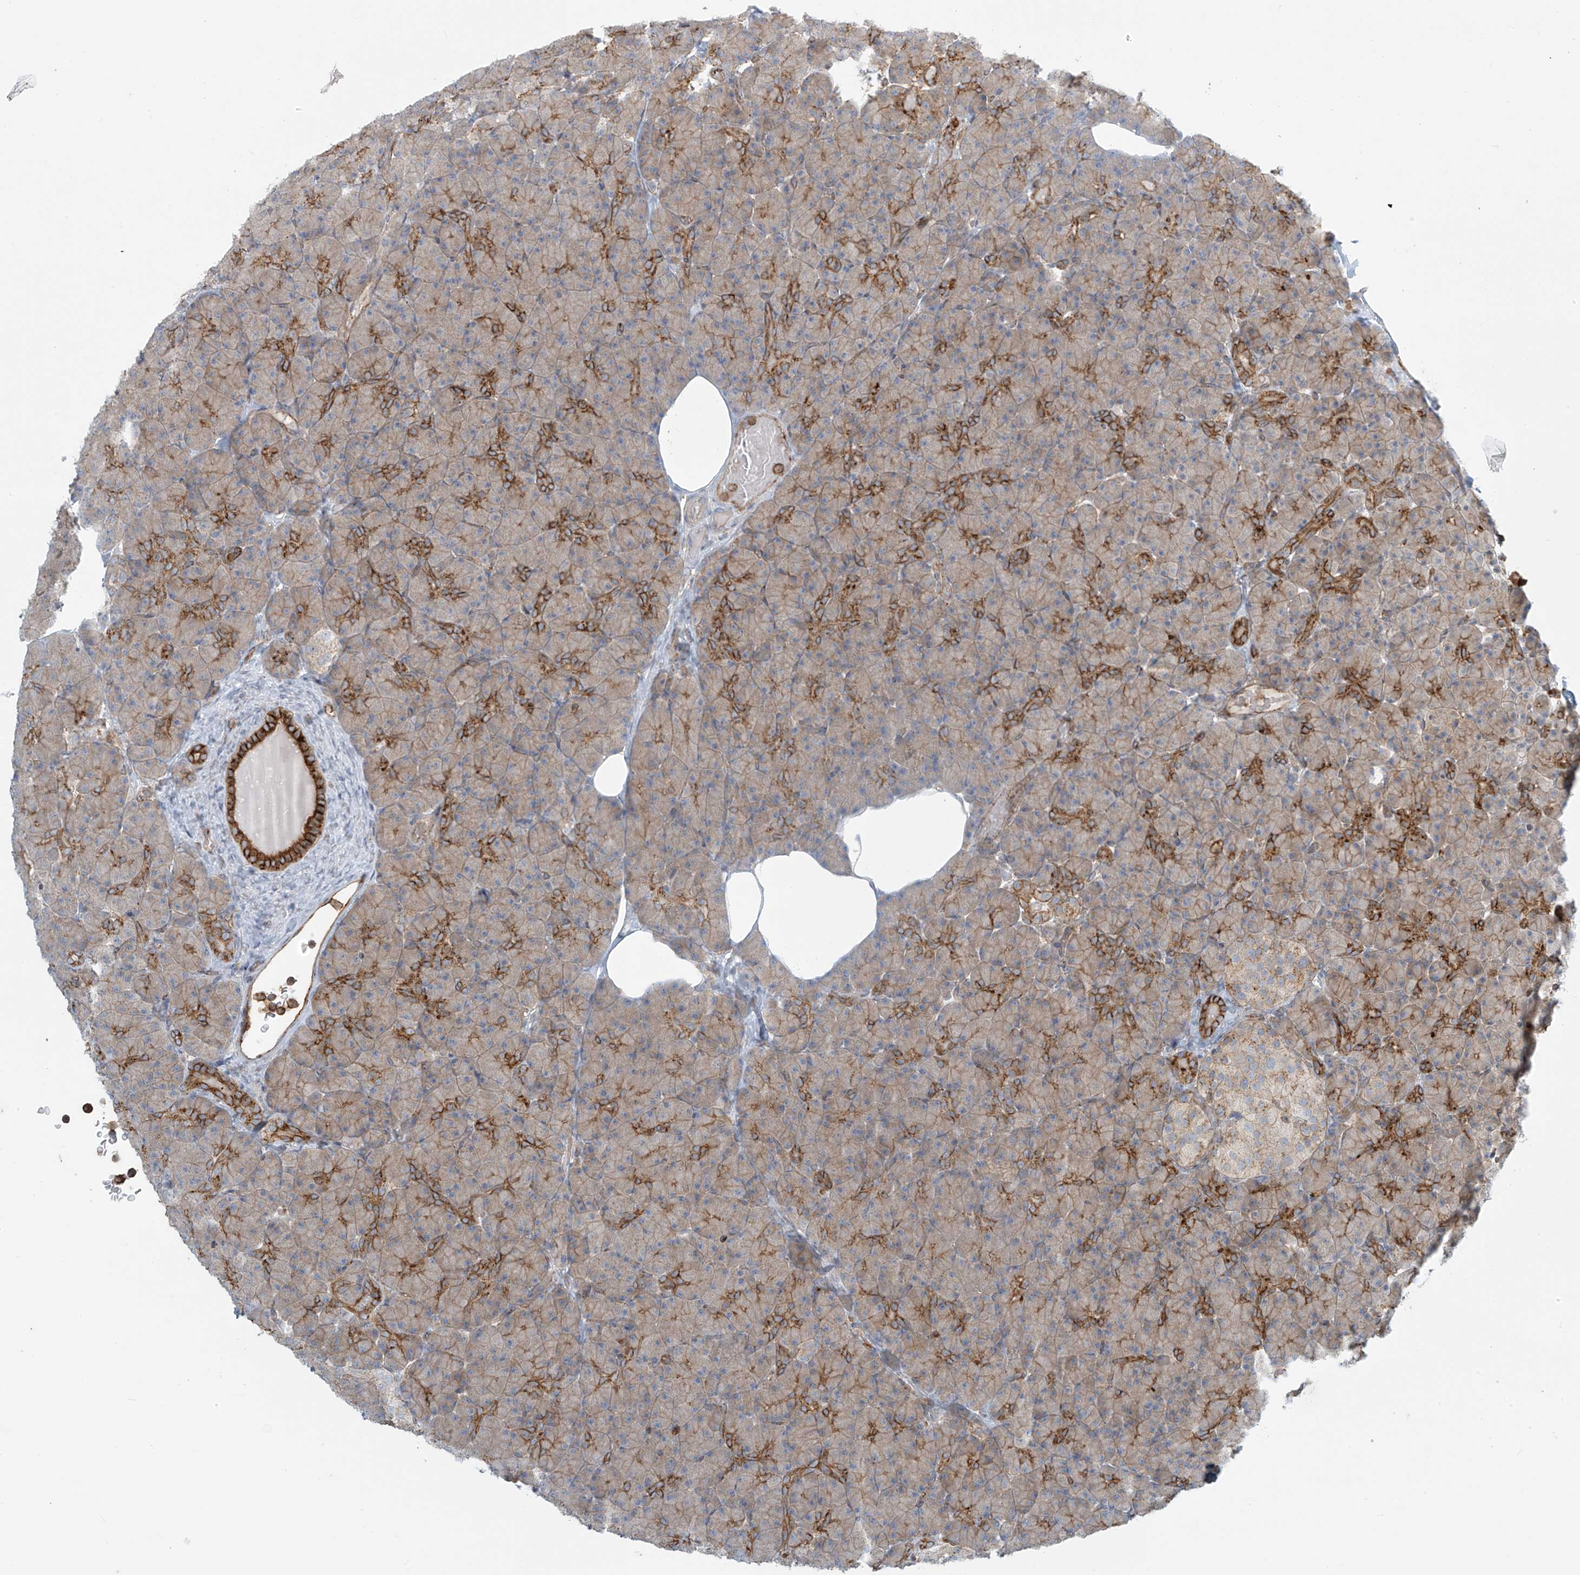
{"staining": {"intensity": "moderate", "quantity": ">75%", "location": "cytoplasmic/membranous"}, "tissue": "pancreas", "cell_type": "Exocrine glandular cells", "image_type": "normal", "snomed": [{"axis": "morphology", "description": "Normal tissue, NOS"}, {"axis": "topography", "description": "Pancreas"}], "caption": "Immunohistochemical staining of normal human pancreas displays medium levels of moderate cytoplasmic/membranous positivity in approximately >75% of exocrine glandular cells.", "gene": "LZTS3", "patient": {"sex": "female", "age": 43}}